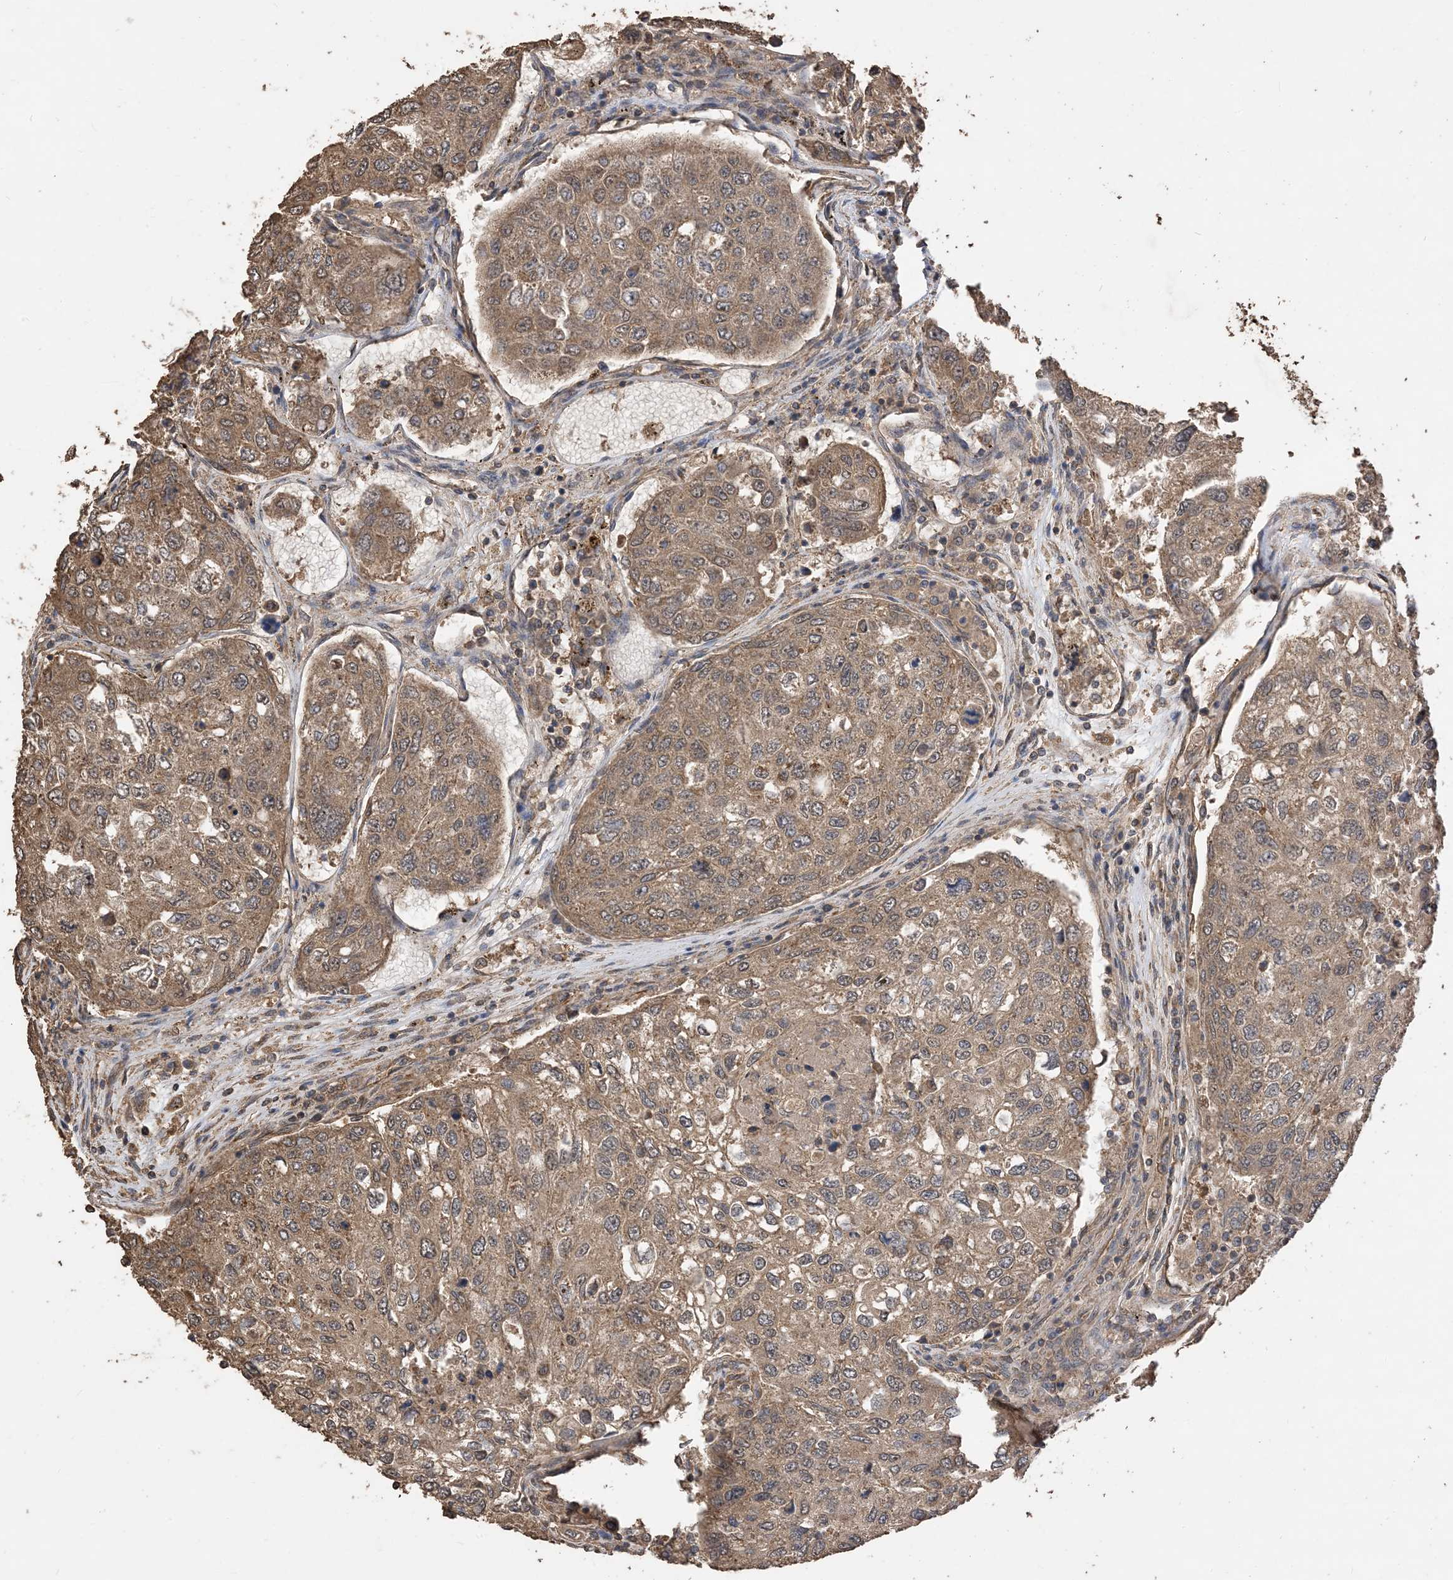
{"staining": {"intensity": "weak", "quantity": ">75%", "location": "cytoplasmic/membranous"}, "tissue": "urothelial cancer", "cell_type": "Tumor cells", "image_type": "cancer", "snomed": [{"axis": "morphology", "description": "Urothelial carcinoma, High grade"}, {"axis": "topography", "description": "Lymph node"}, {"axis": "topography", "description": "Urinary bladder"}], "caption": "High-power microscopy captured an immunohistochemistry (IHC) micrograph of urothelial cancer, revealing weak cytoplasmic/membranous expression in about >75% of tumor cells. (DAB IHC with brightfield microscopy, high magnification).", "gene": "ZKSCAN5", "patient": {"sex": "male", "age": 51}}